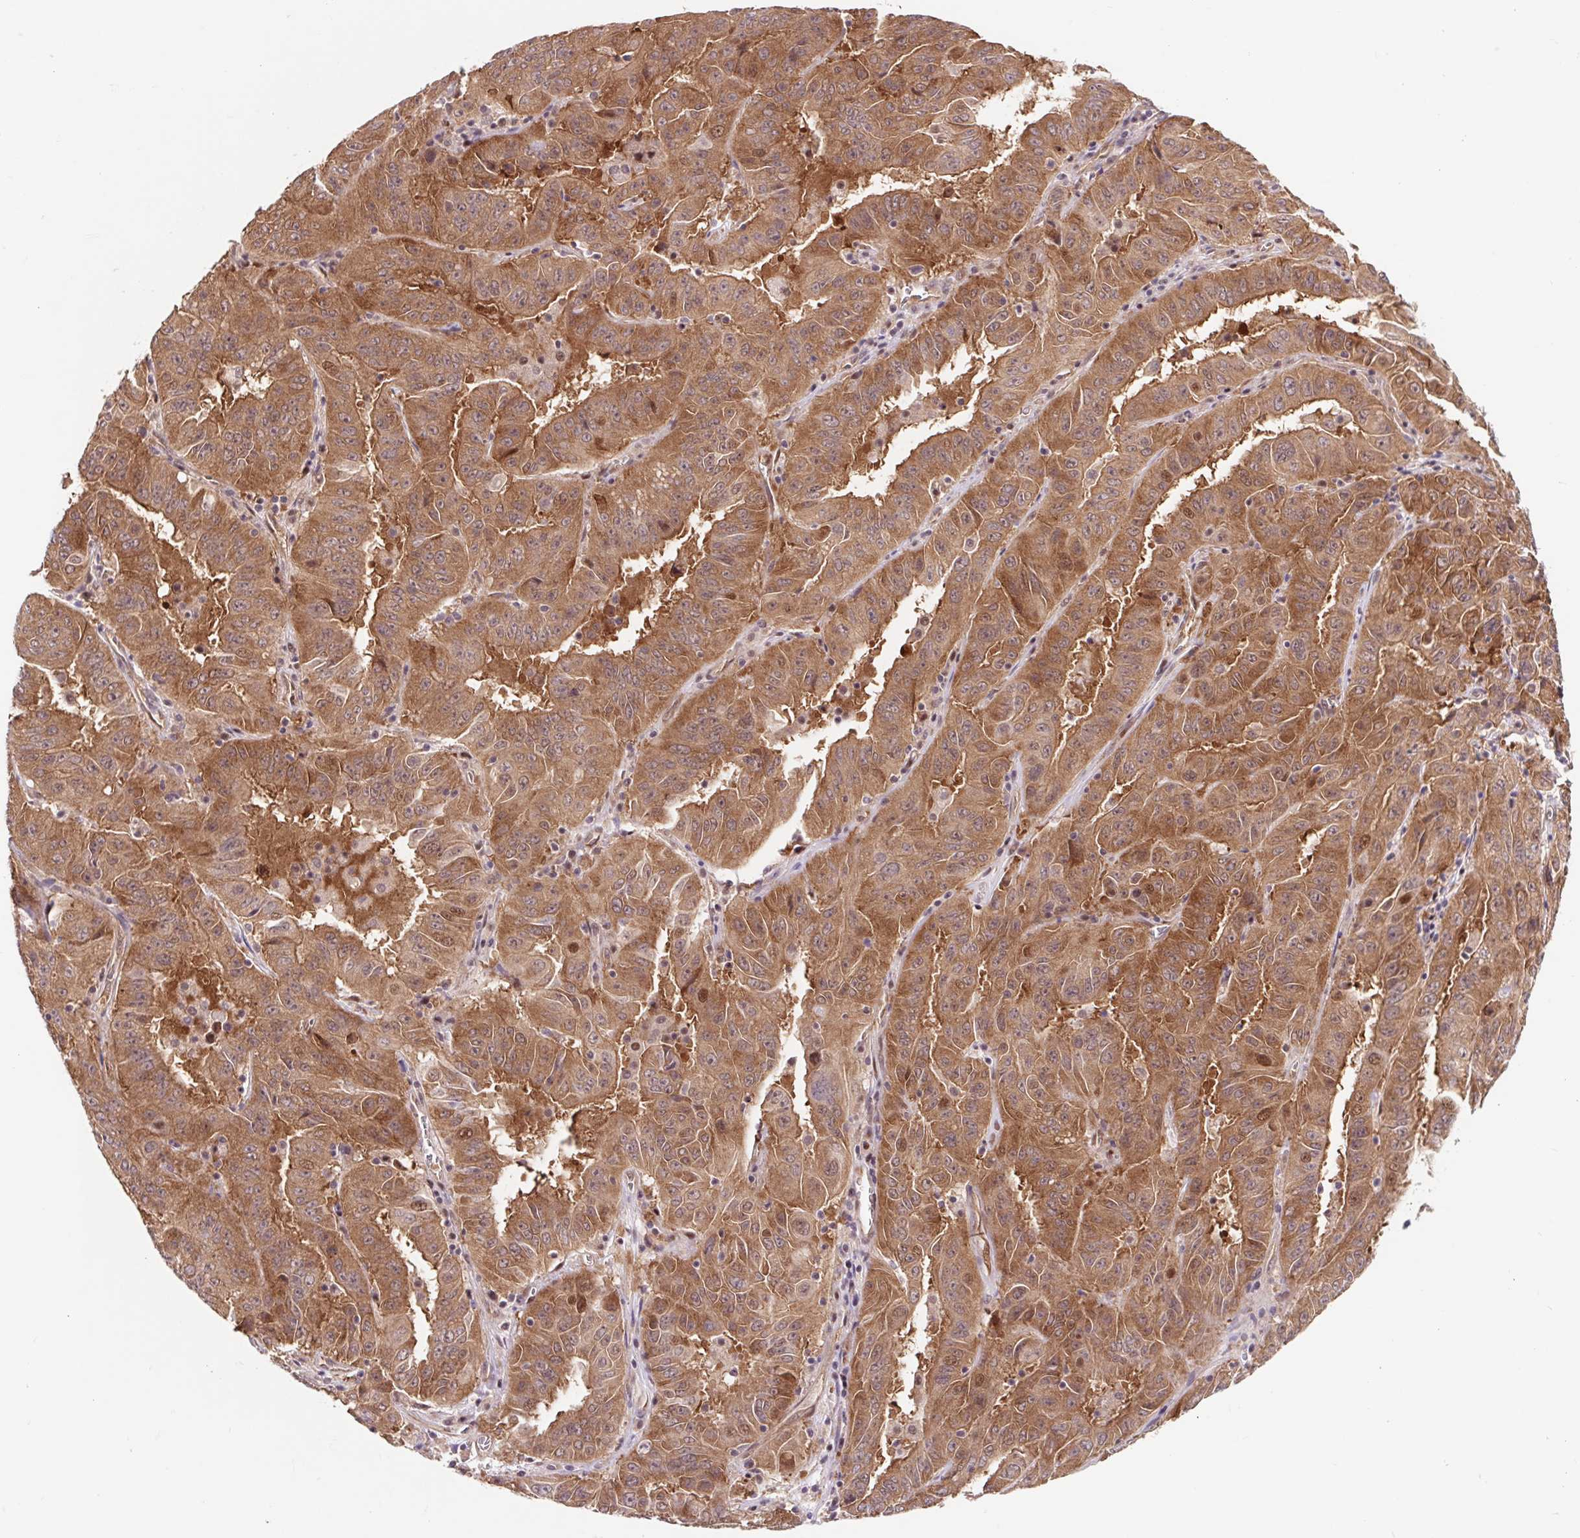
{"staining": {"intensity": "moderate", "quantity": ">75%", "location": "cytoplasmic/membranous,nuclear"}, "tissue": "pancreatic cancer", "cell_type": "Tumor cells", "image_type": "cancer", "snomed": [{"axis": "morphology", "description": "Adenocarcinoma, NOS"}, {"axis": "topography", "description": "Pancreas"}], "caption": "Immunohistochemical staining of human pancreatic cancer displays medium levels of moderate cytoplasmic/membranous and nuclear expression in about >75% of tumor cells. (brown staining indicates protein expression, while blue staining denotes nuclei).", "gene": "HFE", "patient": {"sex": "male", "age": 63}}